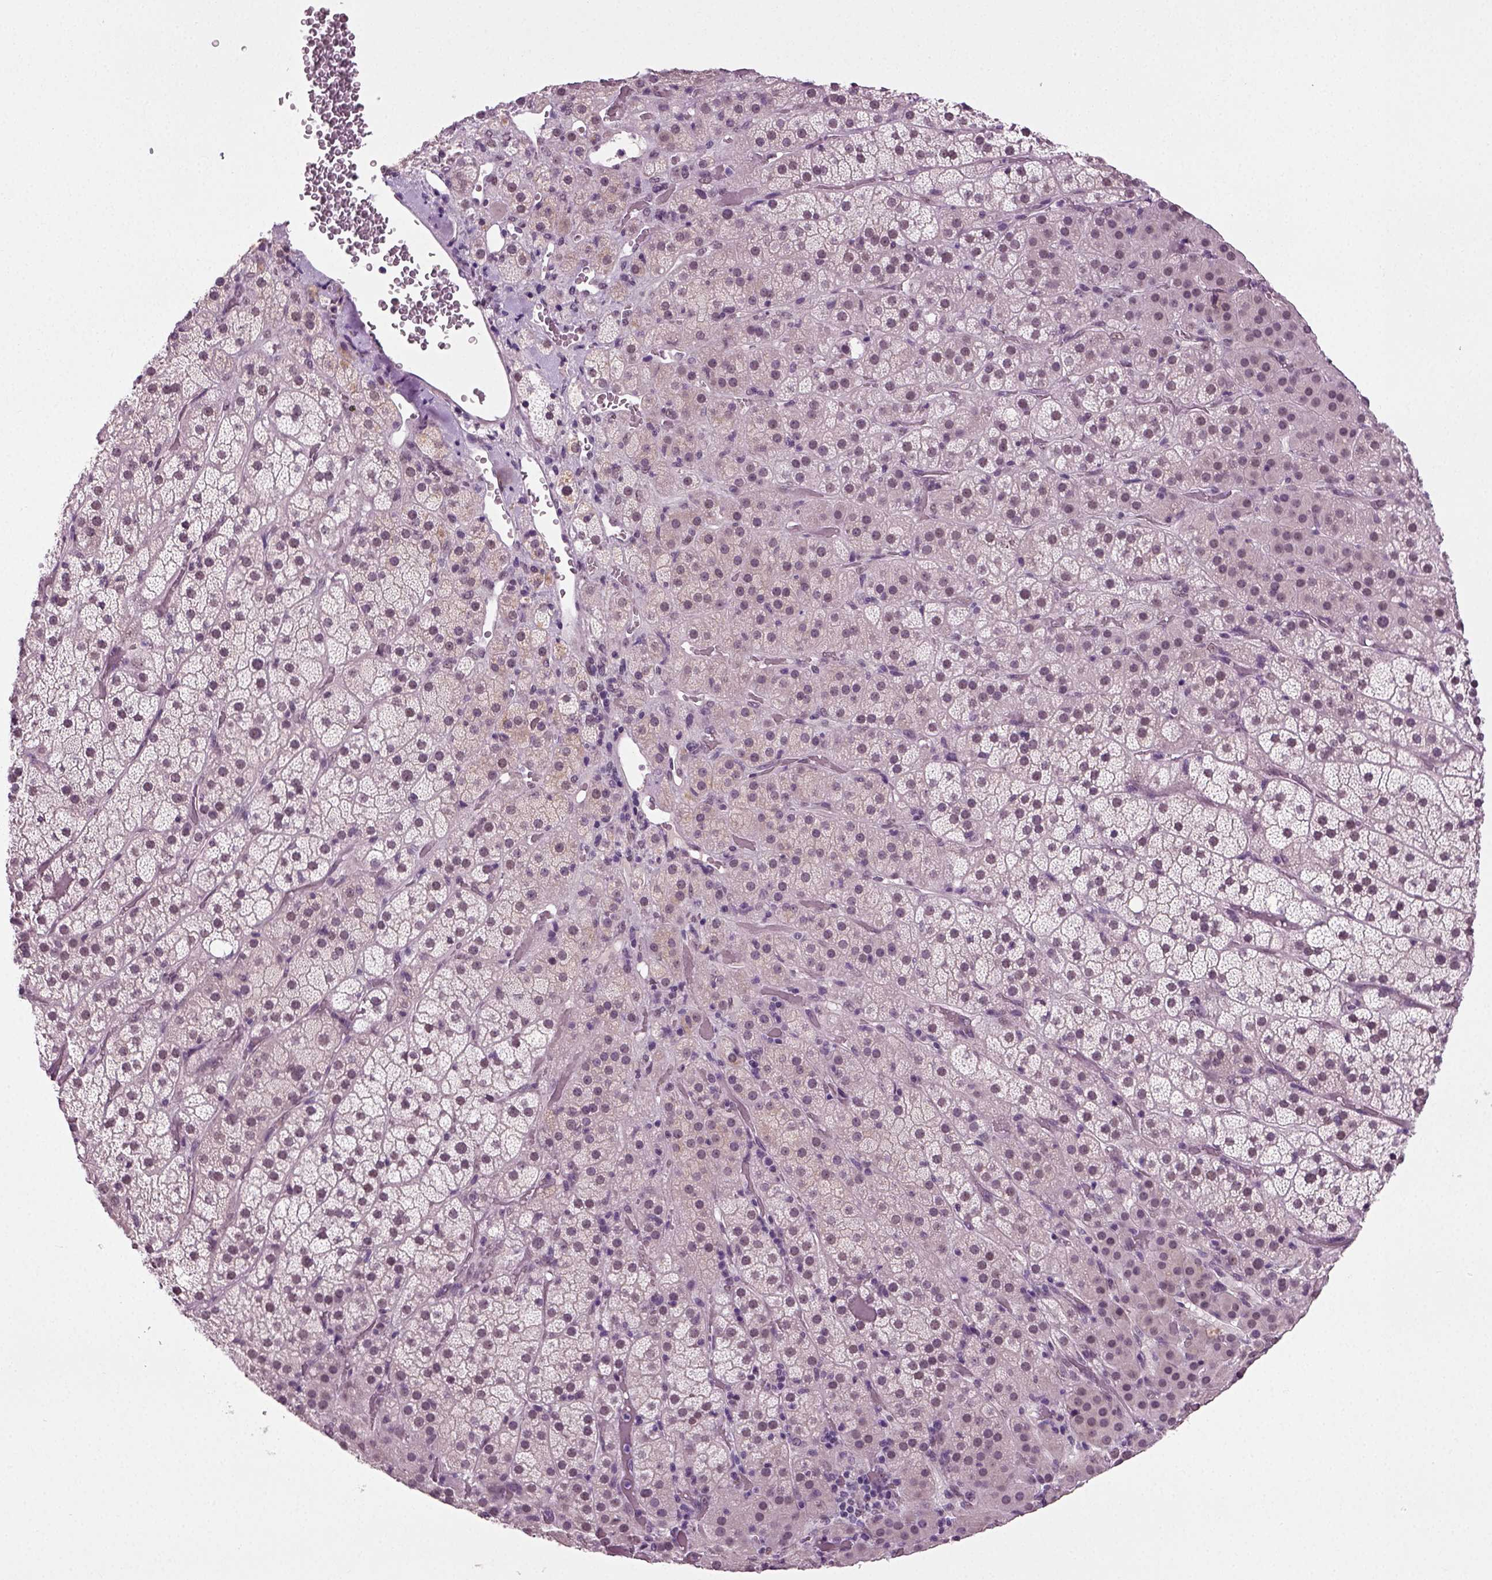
{"staining": {"intensity": "weak", "quantity": "<25%", "location": "nuclear"}, "tissue": "adrenal gland", "cell_type": "Glandular cells", "image_type": "normal", "snomed": [{"axis": "morphology", "description": "Normal tissue, NOS"}, {"axis": "topography", "description": "Adrenal gland"}], "caption": "A micrograph of human adrenal gland is negative for staining in glandular cells. The staining was performed using DAB to visualize the protein expression in brown, while the nuclei were stained in blue with hematoxylin (Magnification: 20x).", "gene": "RCOR3", "patient": {"sex": "male", "age": 57}}